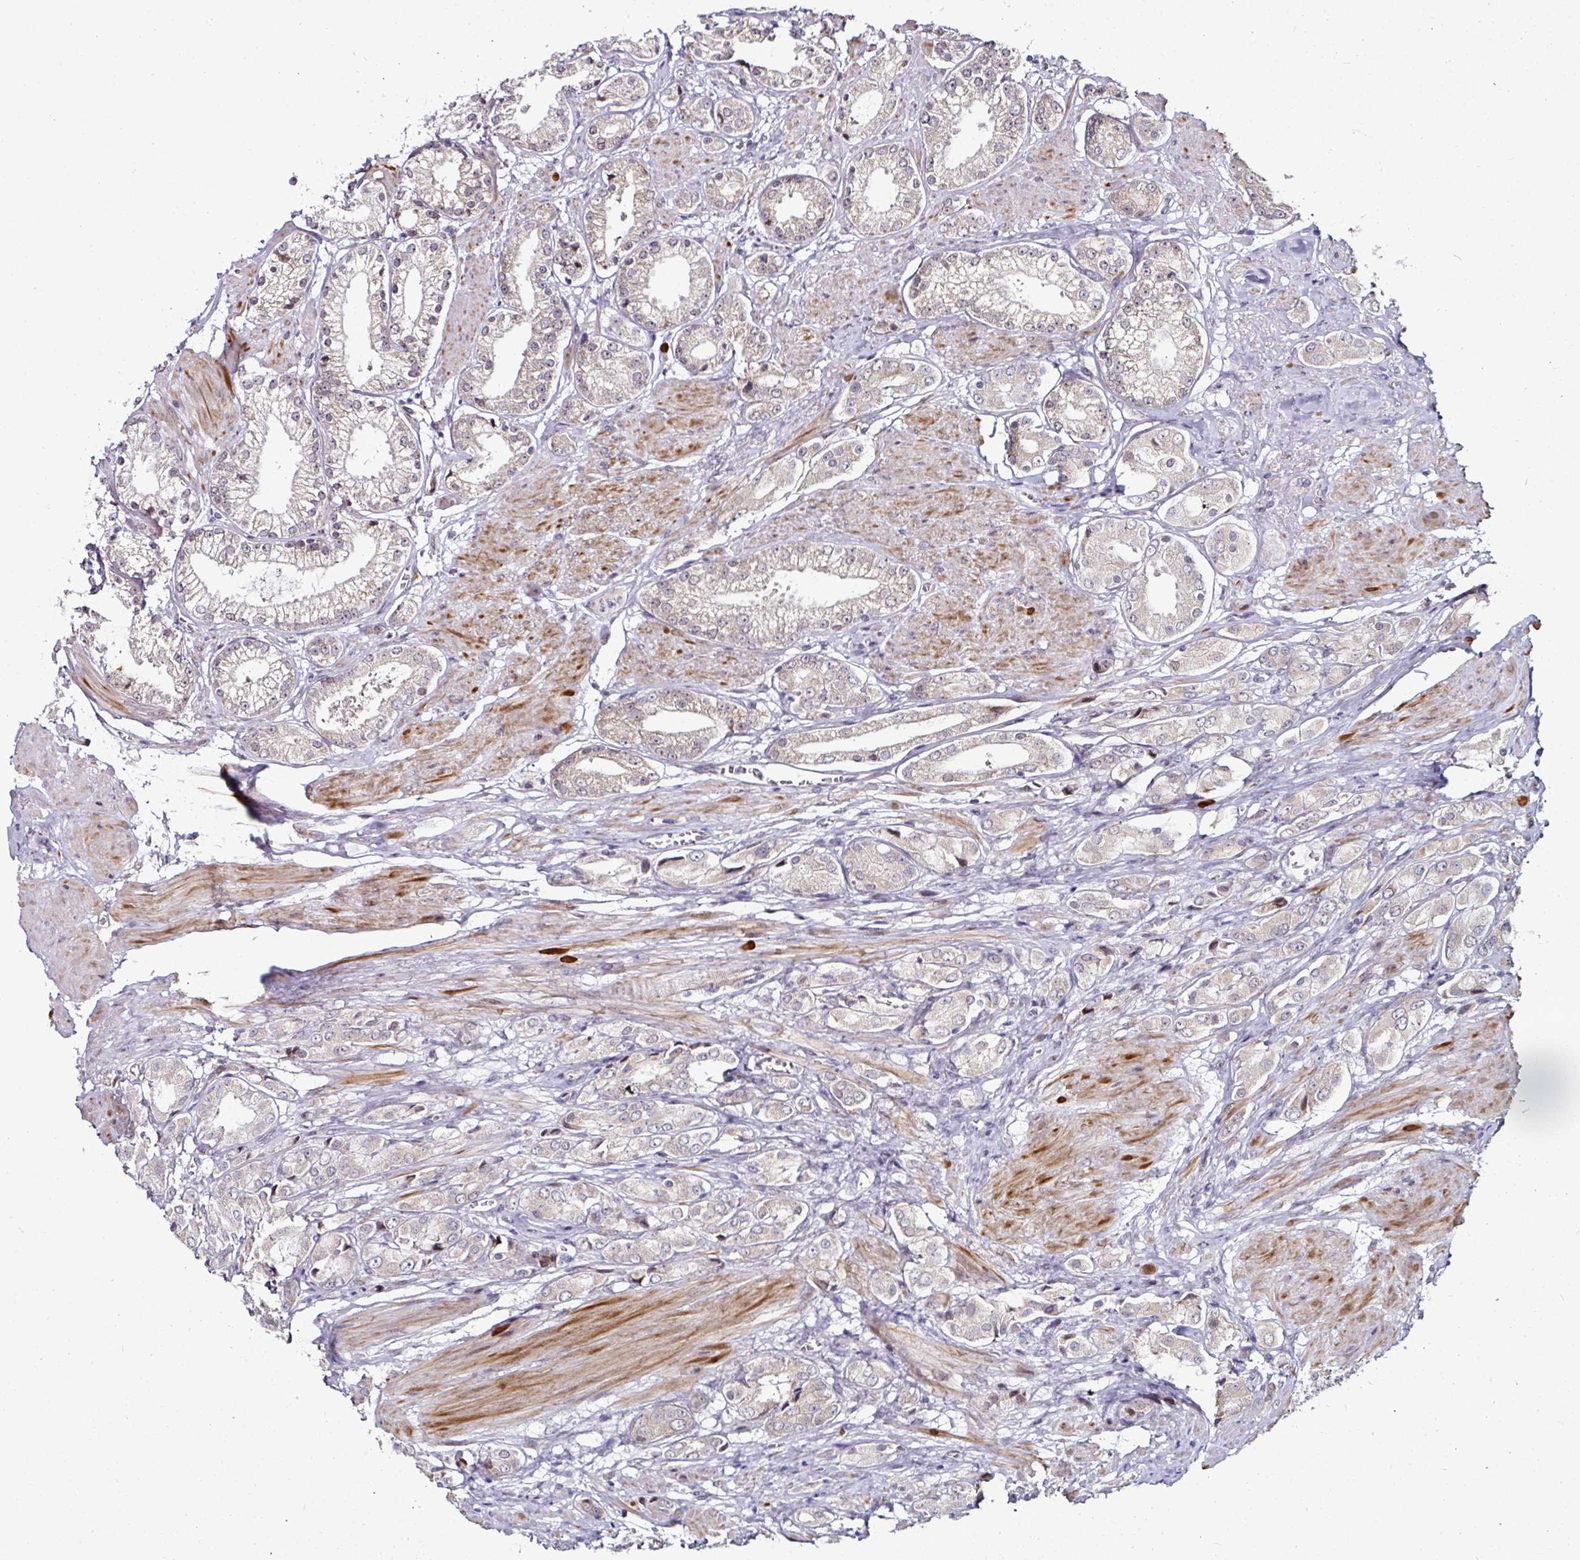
{"staining": {"intensity": "weak", "quantity": "<25%", "location": "cytoplasmic/membranous"}, "tissue": "prostate cancer", "cell_type": "Tumor cells", "image_type": "cancer", "snomed": [{"axis": "morphology", "description": "Adenocarcinoma, High grade"}, {"axis": "topography", "description": "Prostate and seminal vesicle, NOS"}], "caption": "Immunohistochemistry (IHC) of prostate cancer (high-grade adenocarcinoma) shows no staining in tumor cells.", "gene": "APOLD1", "patient": {"sex": "male", "age": 64}}